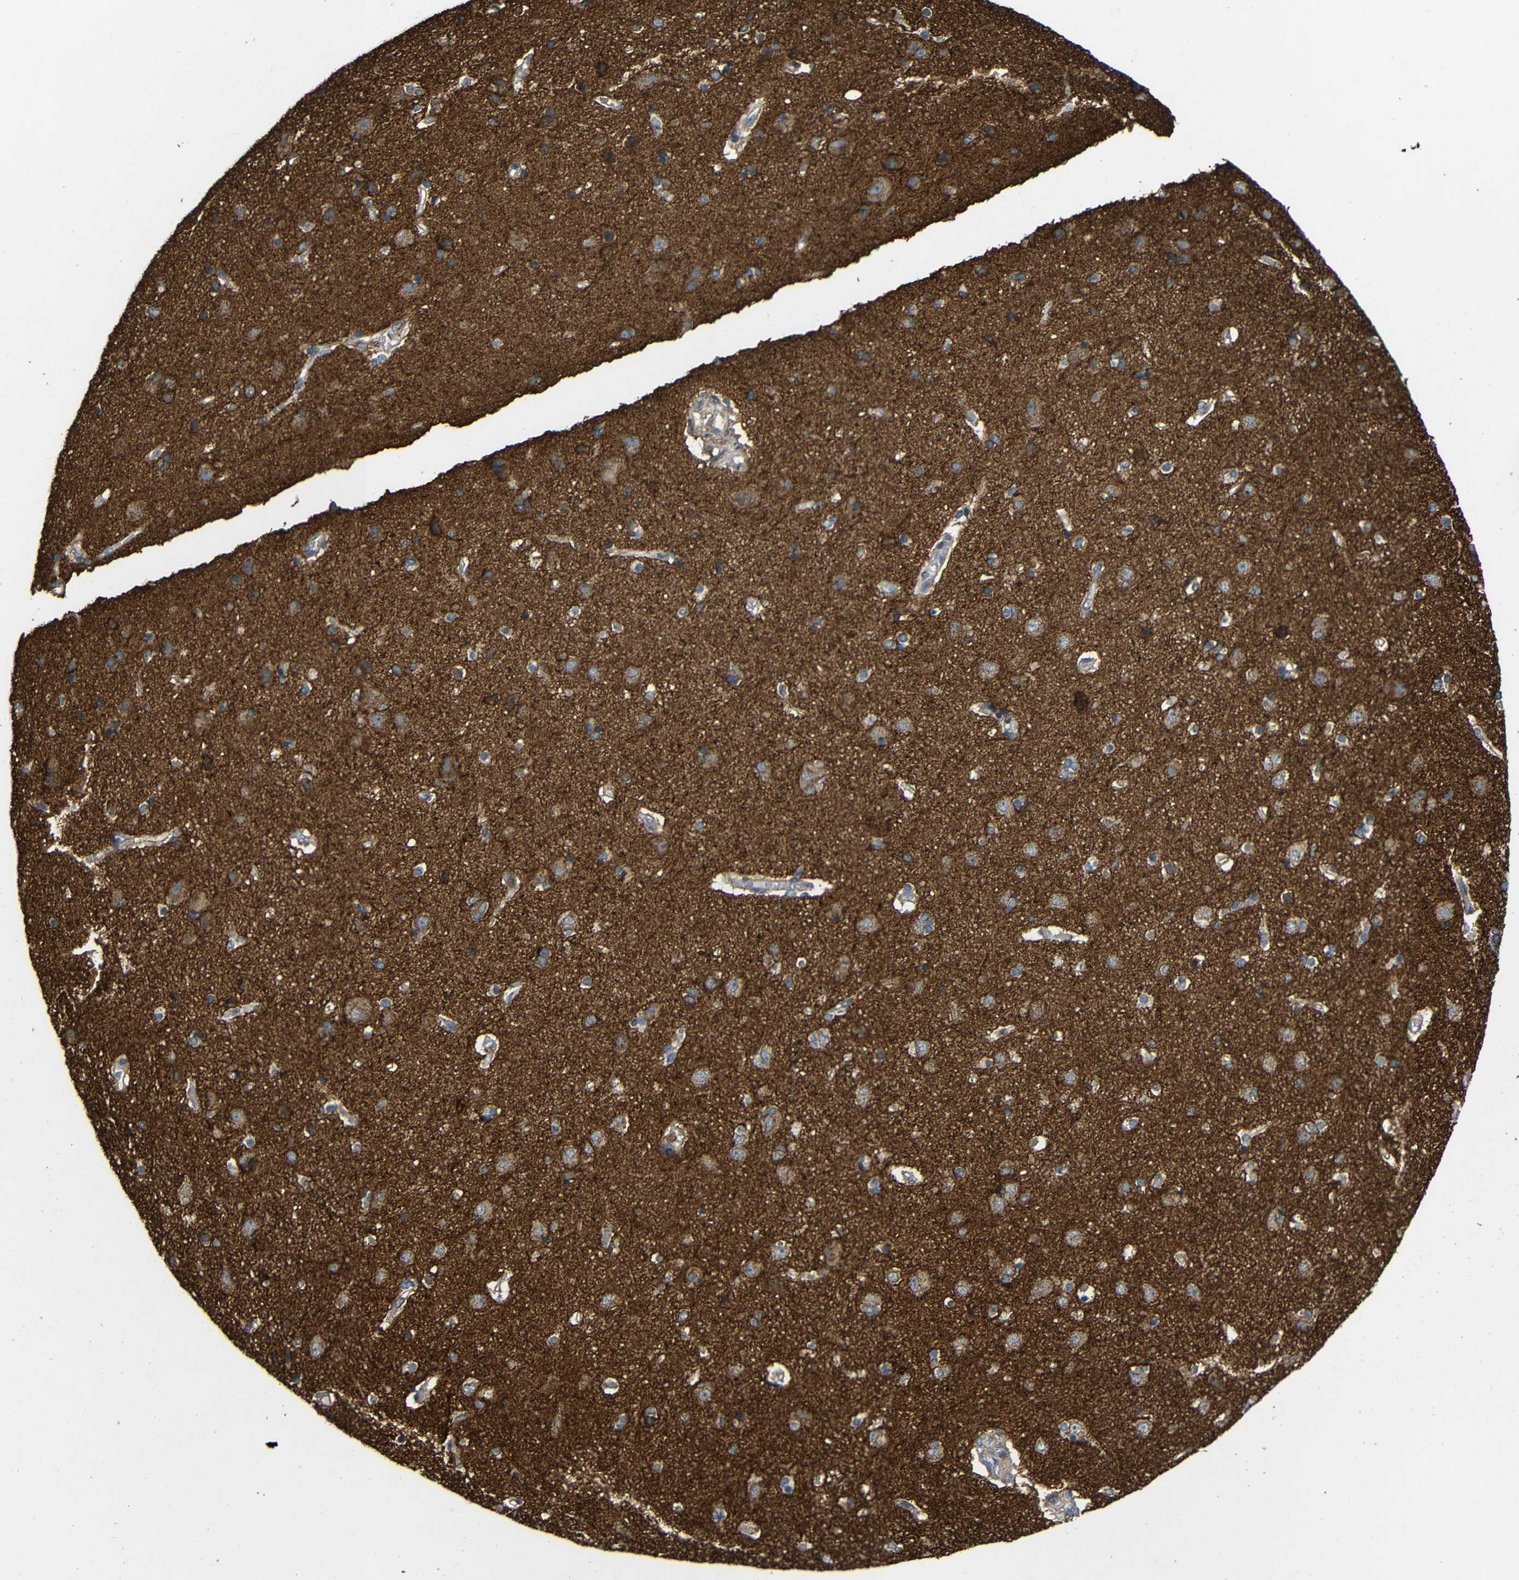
{"staining": {"intensity": "weak", "quantity": ">75%", "location": "cytoplasmic/membranous"}, "tissue": "cerebral cortex", "cell_type": "Endothelial cells", "image_type": "normal", "snomed": [{"axis": "morphology", "description": "Normal tissue, NOS"}, {"axis": "topography", "description": "Cerebral cortex"}], "caption": "An immunohistochemistry (IHC) photomicrograph of unremarkable tissue is shown. Protein staining in brown shows weak cytoplasmic/membranous positivity in cerebral cortex within endothelial cells.", "gene": "C1GALT1", "patient": {"sex": "female", "age": 54}}